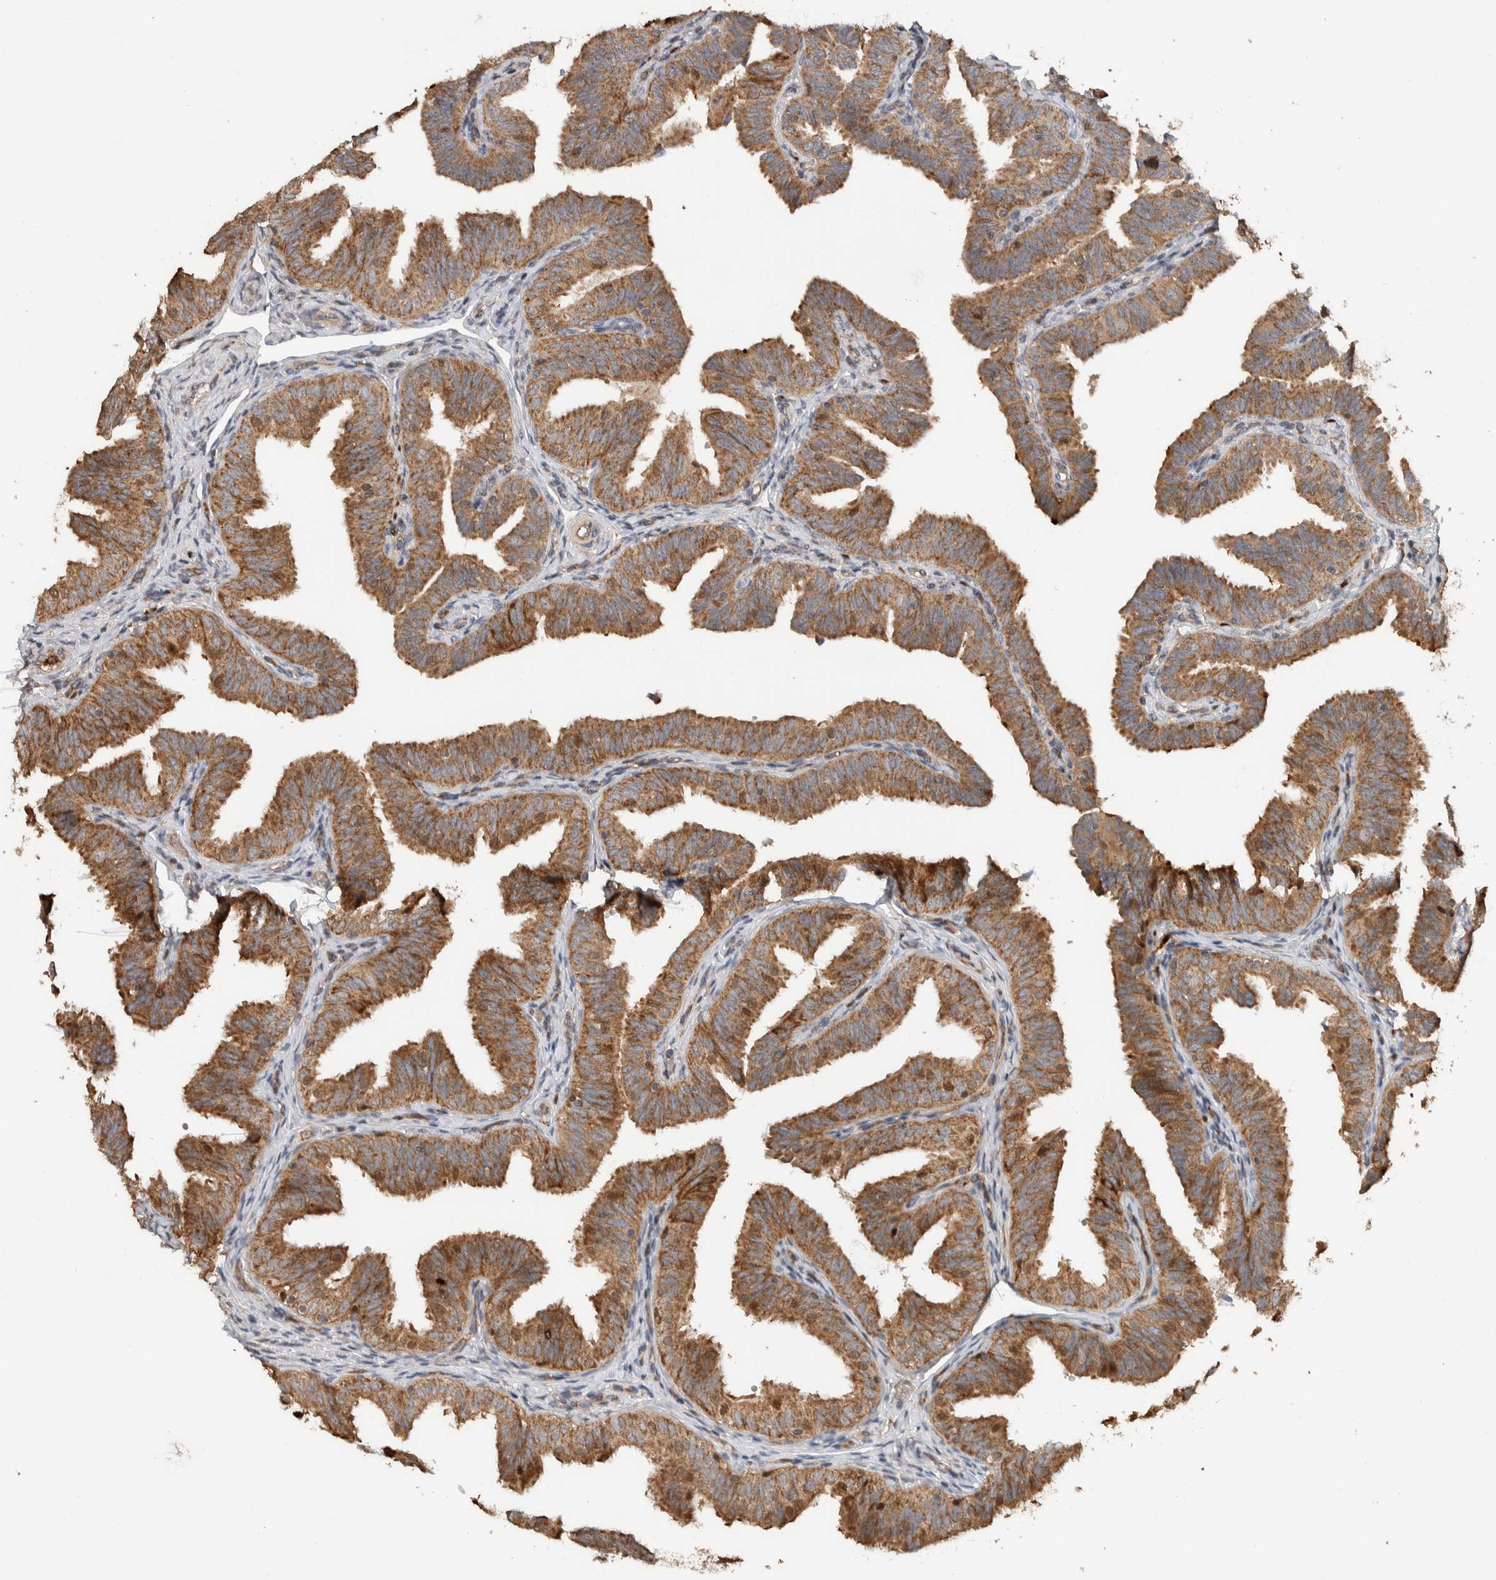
{"staining": {"intensity": "moderate", "quantity": ">75%", "location": "cytoplasmic/membranous"}, "tissue": "fallopian tube", "cell_type": "Glandular cells", "image_type": "normal", "snomed": [{"axis": "morphology", "description": "Normal tissue, NOS"}, {"axis": "topography", "description": "Fallopian tube"}], "caption": "The photomicrograph shows a brown stain indicating the presence of a protein in the cytoplasmic/membranous of glandular cells in fallopian tube.", "gene": "VPS53", "patient": {"sex": "female", "age": 35}}